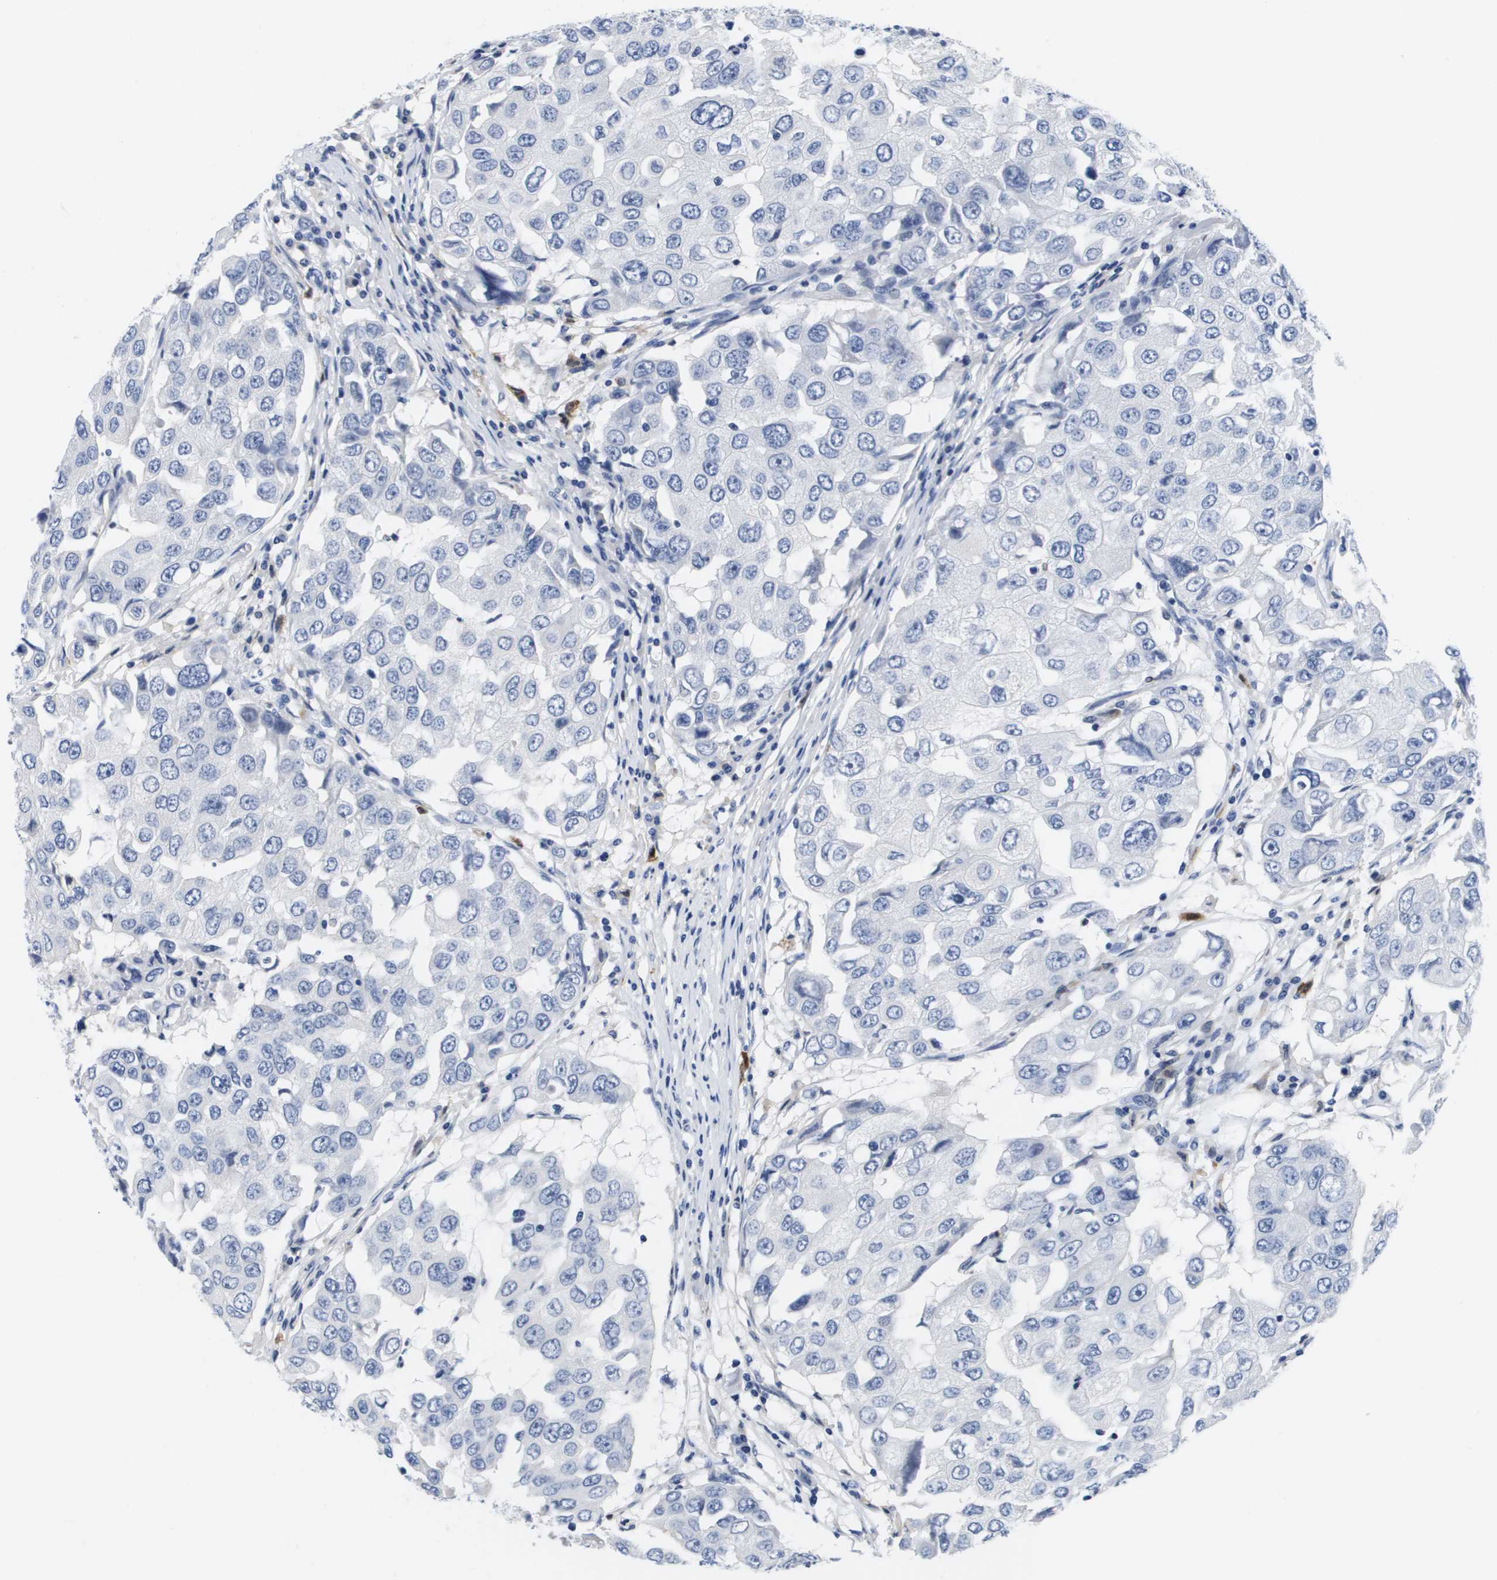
{"staining": {"intensity": "negative", "quantity": "none", "location": "none"}, "tissue": "breast cancer", "cell_type": "Tumor cells", "image_type": "cancer", "snomed": [{"axis": "morphology", "description": "Duct carcinoma"}, {"axis": "topography", "description": "Breast"}], "caption": "Immunohistochemical staining of breast cancer (invasive ductal carcinoma) reveals no significant staining in tumor cells.", "gene": "HMOX1", "patient": {"sex": "female", "age": 27}}